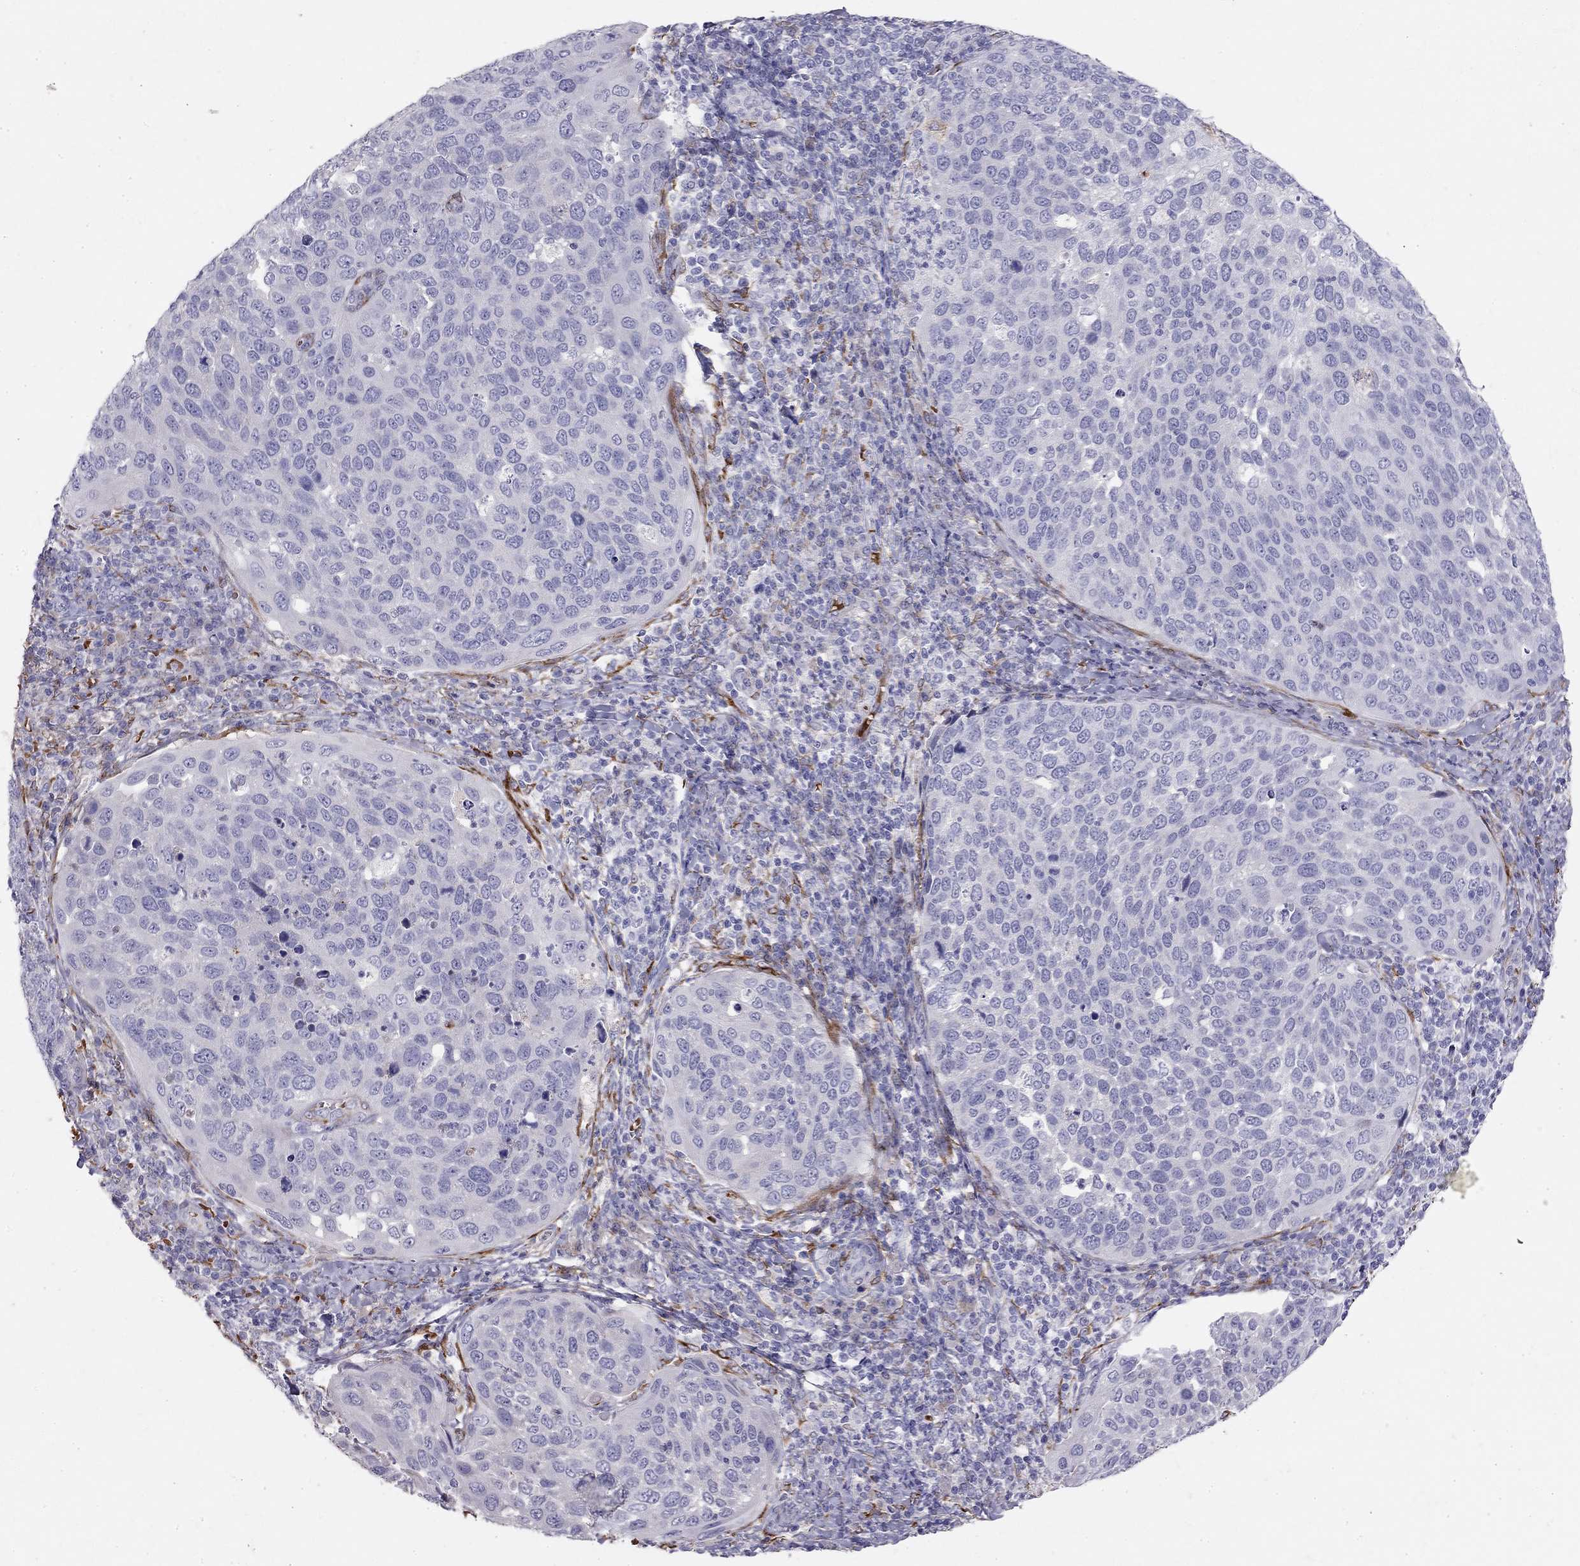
{"staining": {"intensity": "negative", "quantity": "none", "location": "none"}, "tissue": "cervical cancer", "cell_type": "Tumor cells", "image_type": "cancer", "snomed": [{"axis": "morphology", "description": "Squamous cell carcinoma, NOS"}, {"axis": "topography", "description": "Cervix"}], "caption": "An image of human cervical cancer (squamous cell carcinoma) is negative for staining in tumor cells. (DAB (3,3'-diaminobenzidine) immunohistochemistry, high magnification).", "gene": "RHD", "patient": {"sex": "female", "age": 54}}